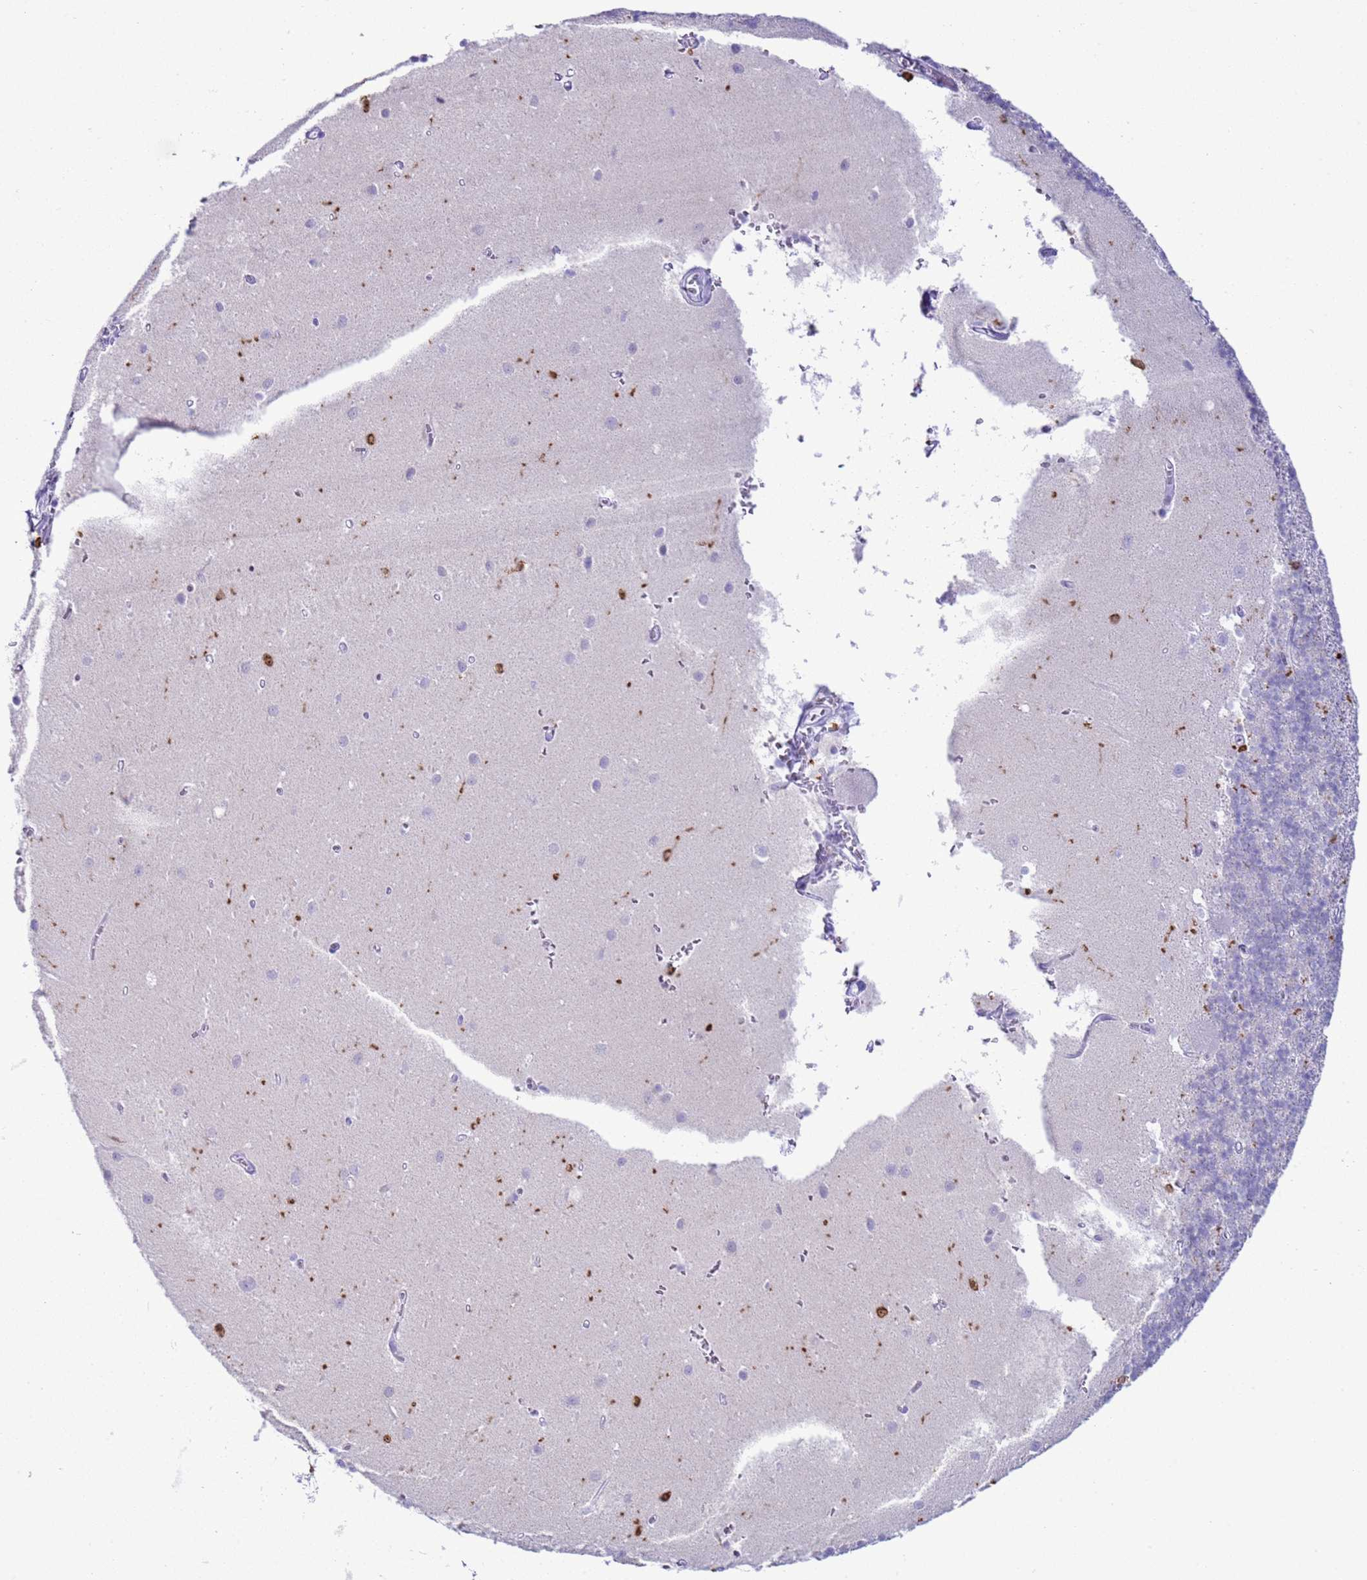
{"staining": {"intensity": "negative", "quantity": "none", "location": "none"}, "tissue": "cerebellum", "cell_type": "Cells in granular layer", "image_type": "normal", "snomed": [{"axis": "morphology", "description": "Normal tissue, NOS"}, {"axis": "topography", "description": "Cerebellum"}], "caption": "DAB immunohistochemical staining of unremarkable cerebellum exhibits no significant staining in cells in granular layer.", "gene": "IRF5", "patient": {"sex": "male", "age": 54}}